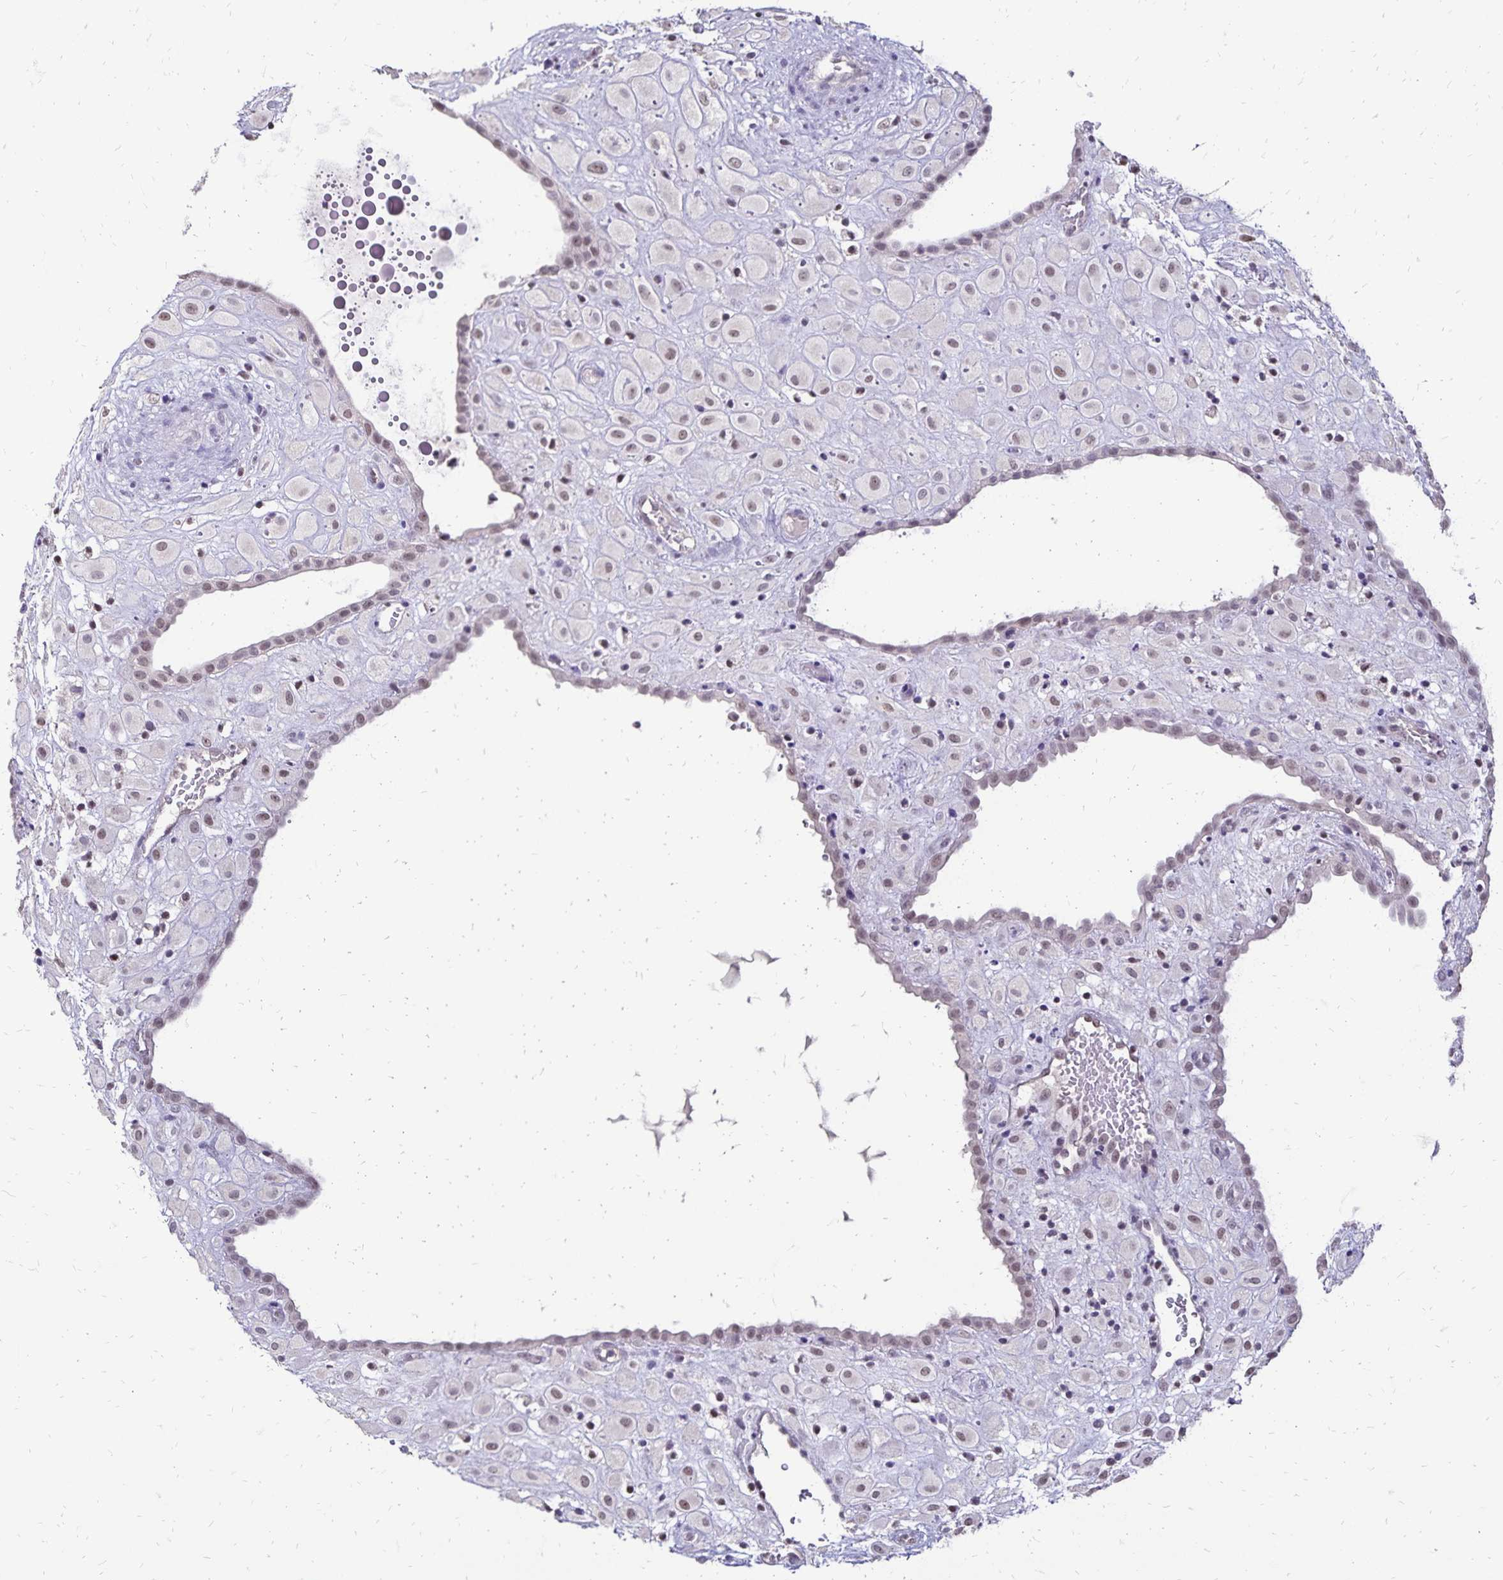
{"staining": {"intensity": "weak", "quantity": "25%-75%", "location": "nuclear"}, "tissue": "placenta", "cell_type": "Decidual cells", "image_type": "normal", "snomed": [{"axis": "morphology", "description": "Normal tissue, NOS"}, {"axis": "topography", "description": "Placenta"}], "caption": "A low amount of weak nuclear positivity is seen in about 25%-75% of decidual cells in normal placenta.", "gene": "POLB", "patient": {"sex": "female", "age": 24}}